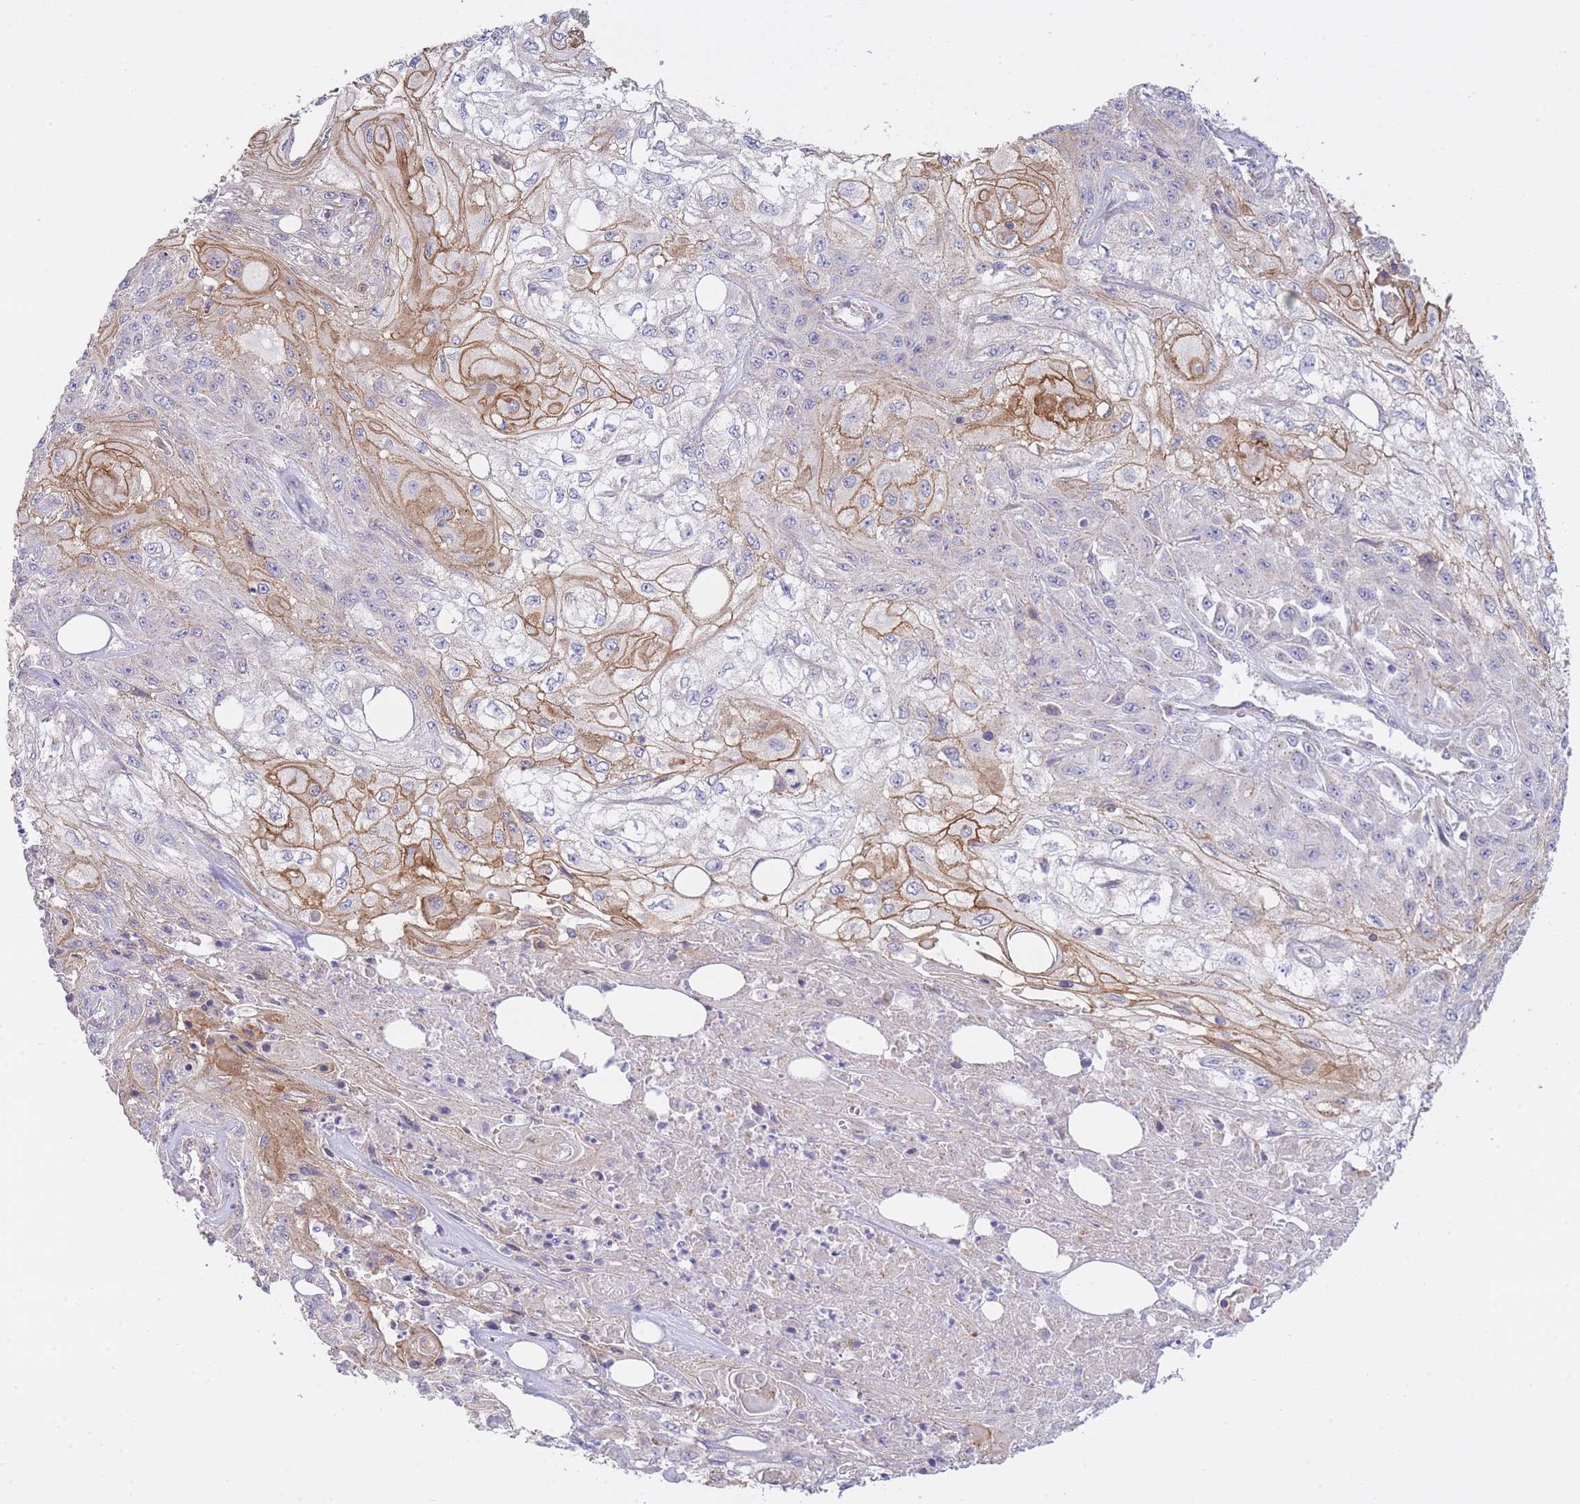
{"staining": {"intensity": "moderate", "quantity": "25%-75%", "location": "cytoplasmic/membranous"}, "tissue": "skin cancer", "cell_type": "Tumor cells", "image_type": "cancer", "snomed": [{"axis": "morphology", "description": "Squamous cell carcinoma, NOS"}, {"axis": "morphology", "description": "Squamous cell carcinoma, metastatic, NOS"}, {"axis": "topography", "description": "Skin"}, {"axis": "topography", "description": "Lymph node"}], "caption": "This is an image of immunohistochemistry (IHC) staining of skin cancer, which shows moderate expression in the cytoplasmic/membranous of tumor cells.", "gene": "CTBP1", "patient": {"sex": "male", "age": 75}}